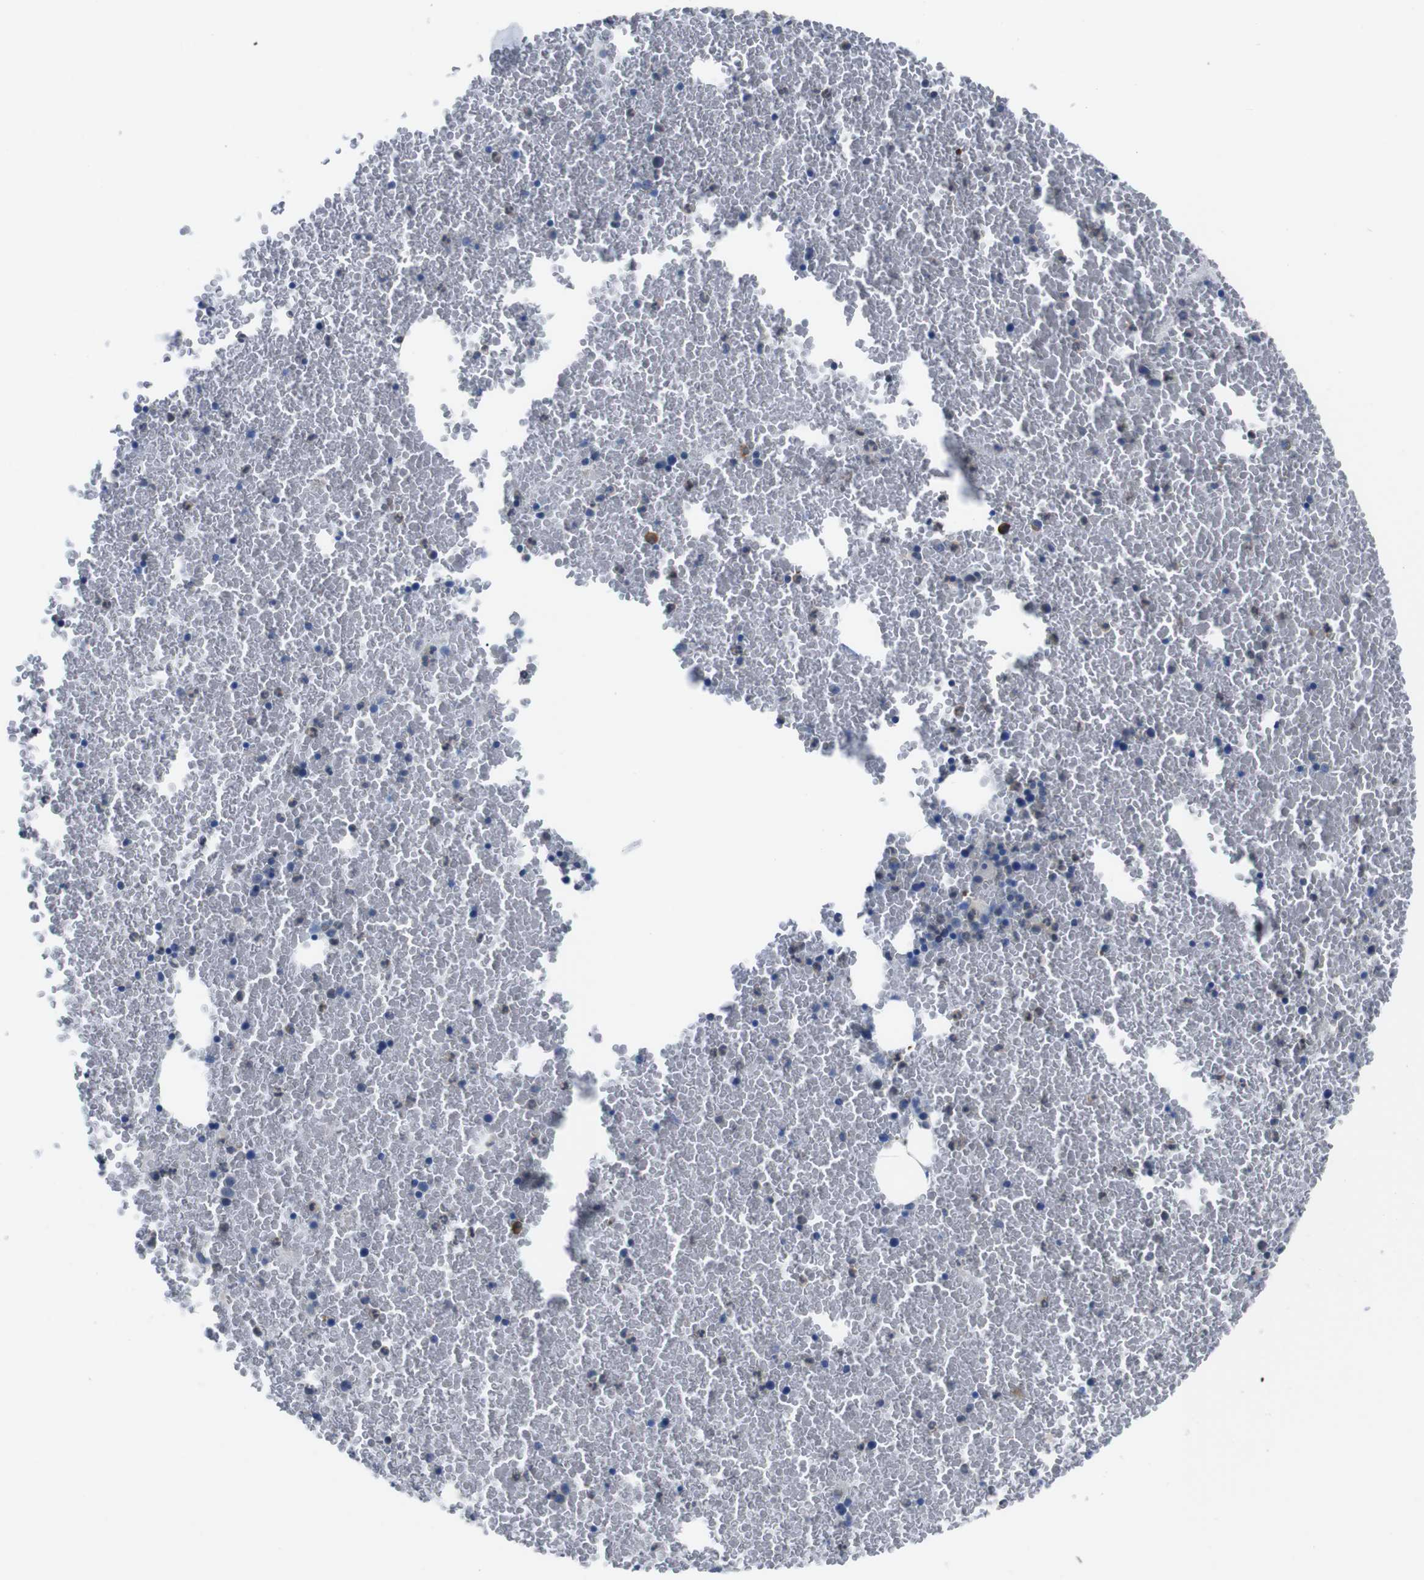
{"staining": {"intensity": "moderate", "quantity": "<25%", "location": "cytoplasmic/membranous"}, "tissue": "bone marrow", "cell_type": "Hematopoietic cells", "image_type": "normal", "snomed": [{"axis": "morphology", "description": "Normal tissue, NOS"}, {"axis": "morphology", "description": "Inflammation, NOS"}, {"axis": "topography", "description": "Bone marrow"}], "caption": "The image exhibits a brown stain indicating the presence of a protein in the cytoplasmic/membranous of hematopoietic cells in bone marrow. Nuclei are stained in blue.", "gene": "SEMA4B", "patient": {"sex": "male", "age": 47}}